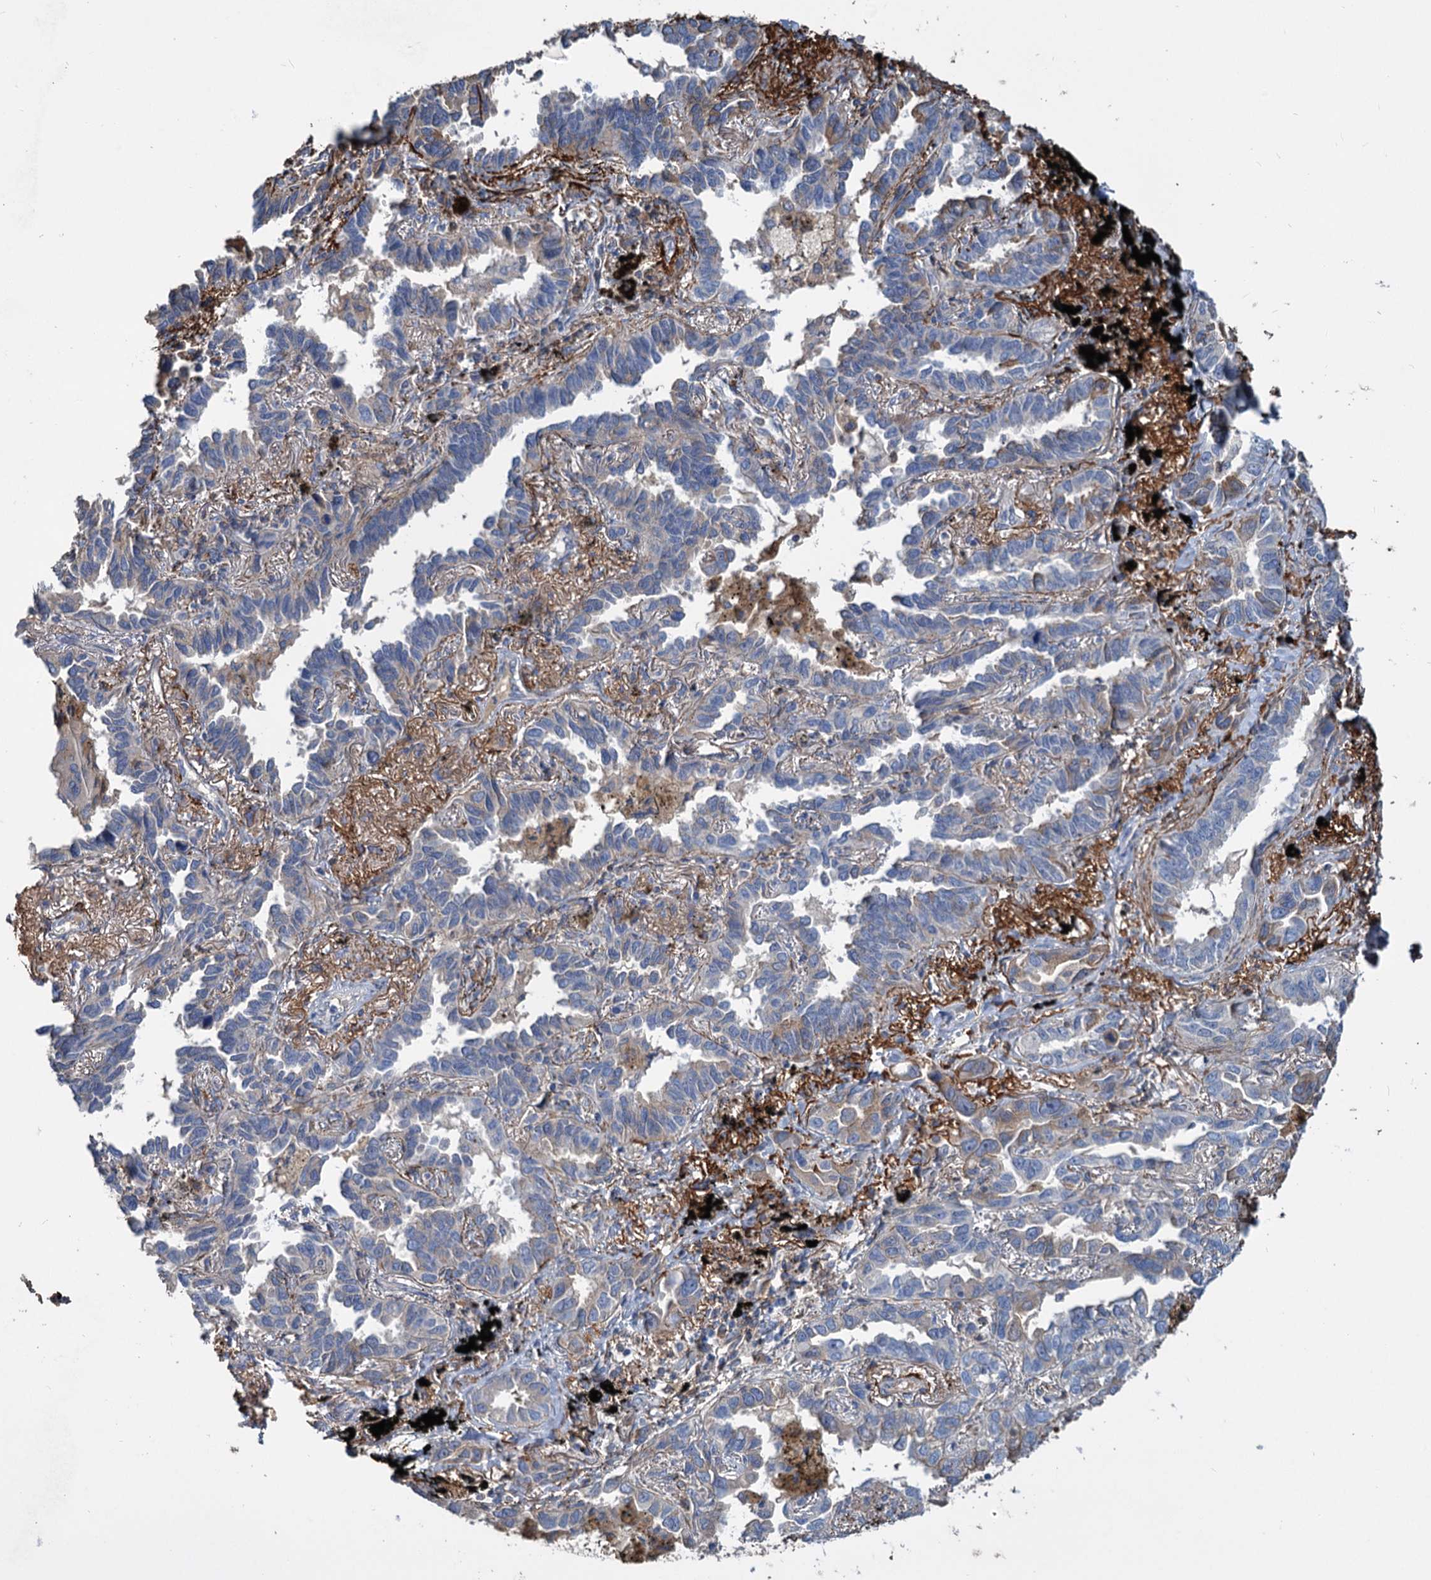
{"staining": {"intensity": "negative", "quantity": "none", "location": "none"}, "tissue": "lung cancer", "cell_type": "Tumor cells", "image_type": "cancer", "snomed": [{"axis": "morphology", "description": "Adenocarcinoma, NOS"}, {"axis": "topography", "description": "Lung"}], "caption": "An image of human adenocarcinoma (lung) is negative for staining in tumor cells.", "gene": "URAD", "patient": {"sex": "male", "age": 67}}